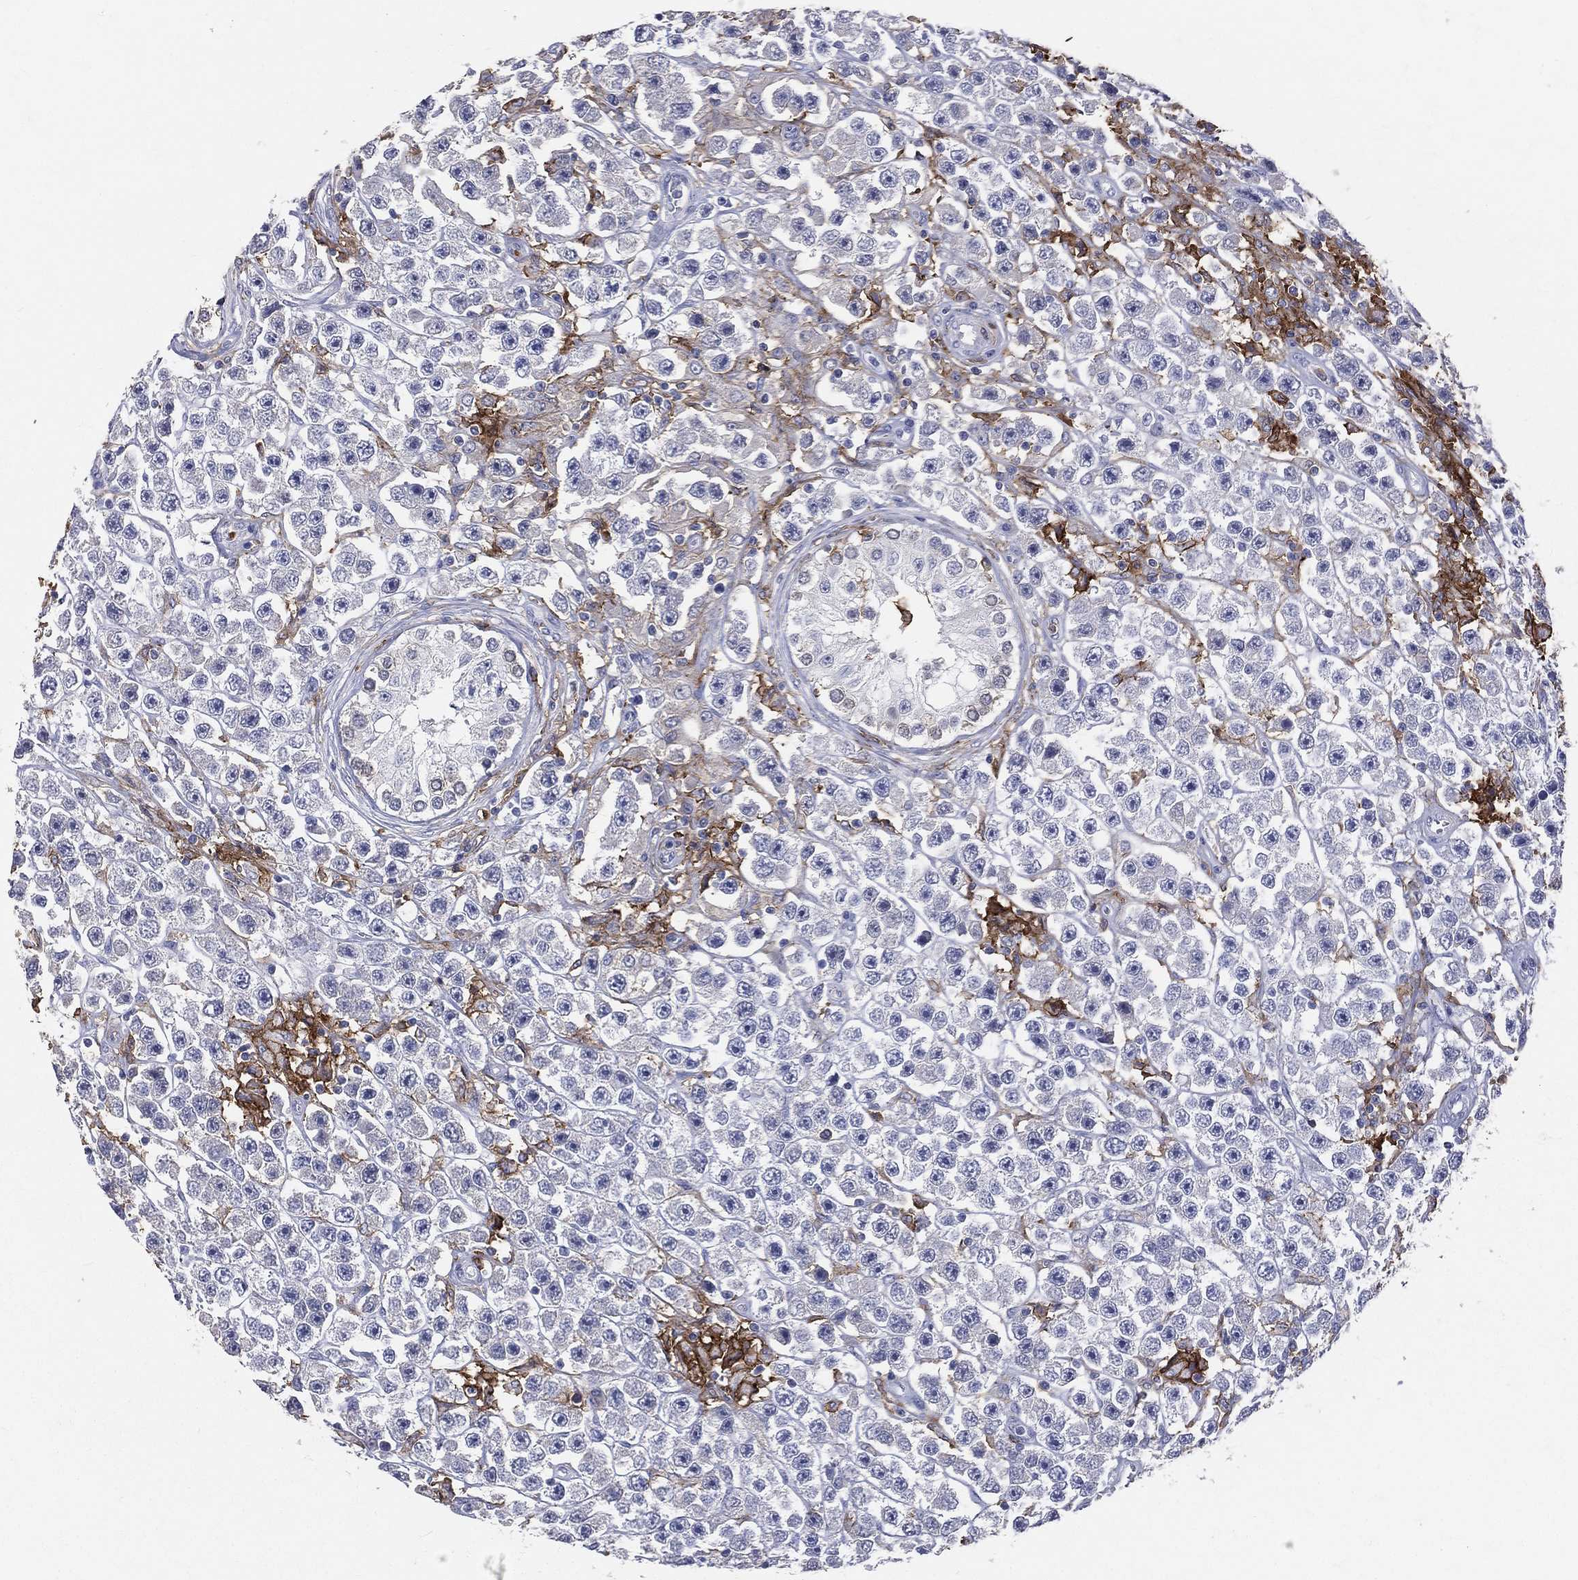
{"staining": {"intensity": "negative", "quantity": "none", "location": "none"}, "tissue": "testis cancer", "cell_type": "Tumor cells", "image_type": "cancer", "snomed": [{"axis": "morphology", "description": "Seminoma, NOS"}, {"axis": "topography", "description": "Testis"}], "caption": "This is a histopathology image of IHC staining of testis cancer, which shows no staining in tumor cells.", "gene": "CD33", "patient": {"sex": "male", "age": 45}}